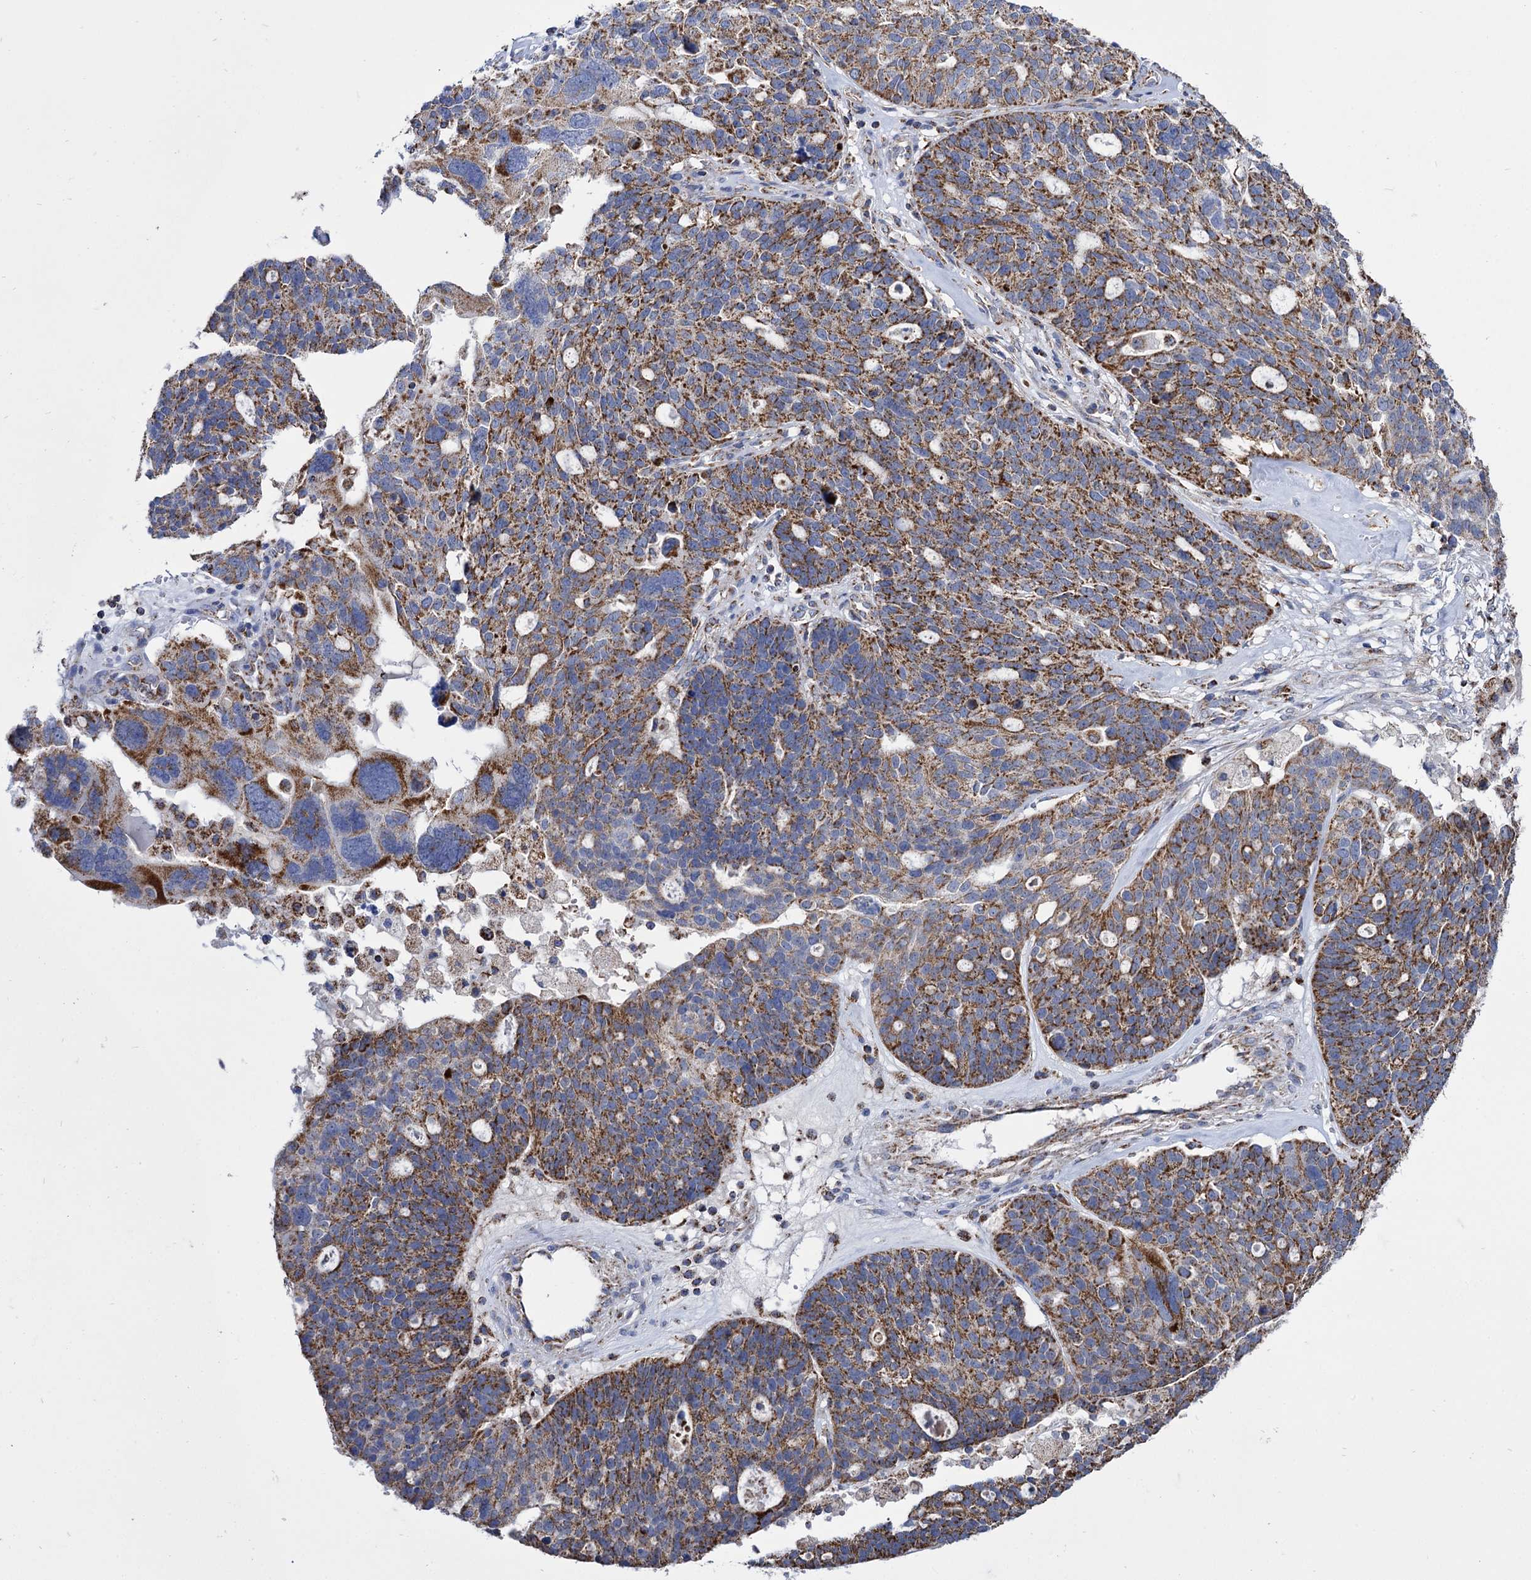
{"staining": {"intensity": "moderate", "quantity": ">75%", "location": "cytoplasmic/membranous"}, "tissue": "ovarian cancer", "cell_type": "Tumor cells", "image_type": "cancer", "snomed": [{"axis": "morphology", "description": "Cystadenocarcinoma, serous, NOS"}, {"axis": "topography", "description": "Ovary"}], "caption": "Serous cystadenocarcinoma (ovarian) stained with a protein marker reveals moderate staining in tumor cells.", "gene": "ABHD10", "patient": {"sex": "female", "age": 59}}